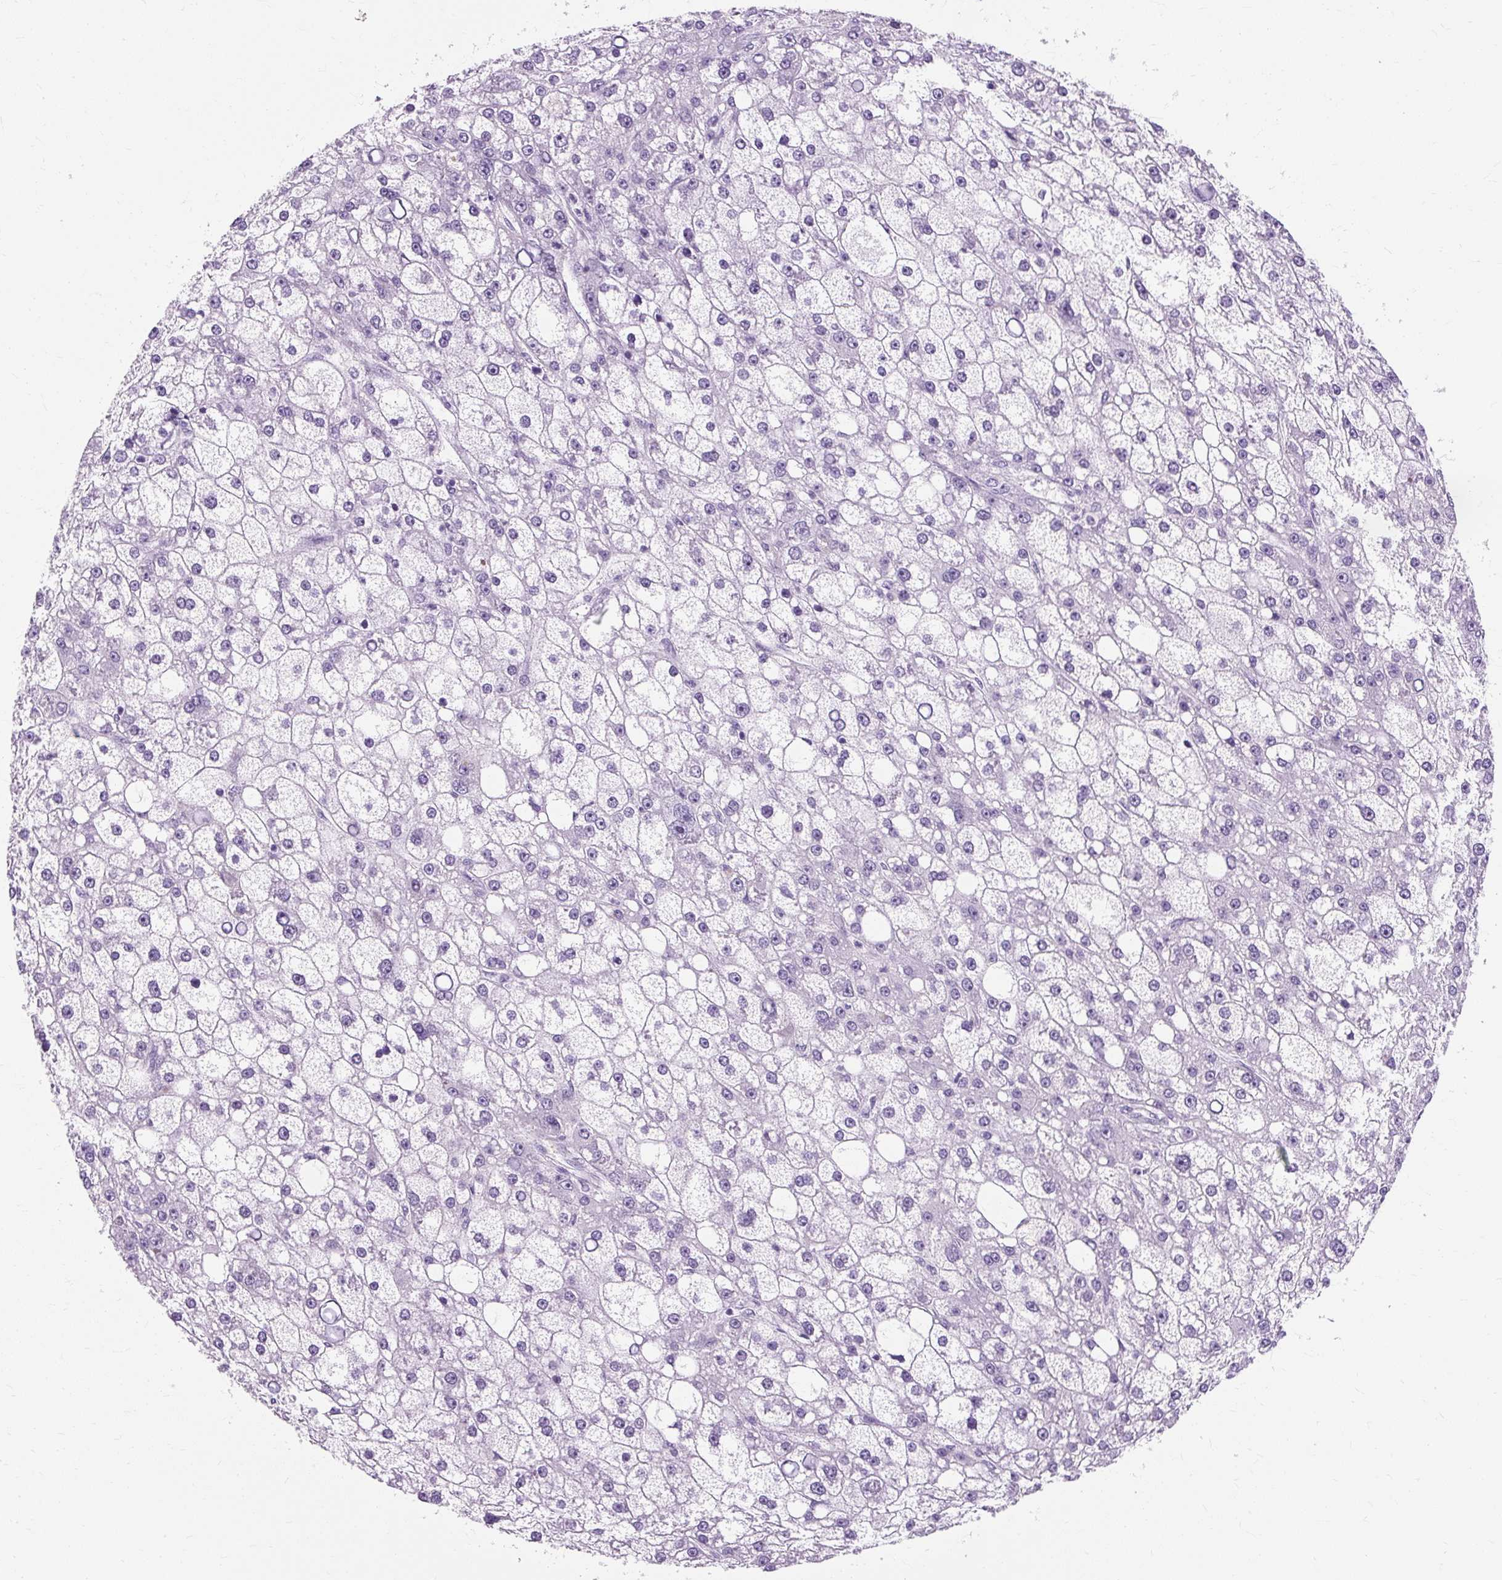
{"staining": {"intensity": "negative", "quantity": "none", "location": "none"}, "tissue": "liver cancer", "cell_type": "Tumor cells", "image_type": "cancer", "snomed": [{"axis": "morphology", "description": "Carcinoma, Hepatocellular, NOS"}, {"axis": "topography", "description": "Liver"}], "caption": "Immunohistochemical staining of liver cancer reveals no significant staining in tumor cells.", "gene": "RYBP", "patient": {"sex": "male", "age": 67}}